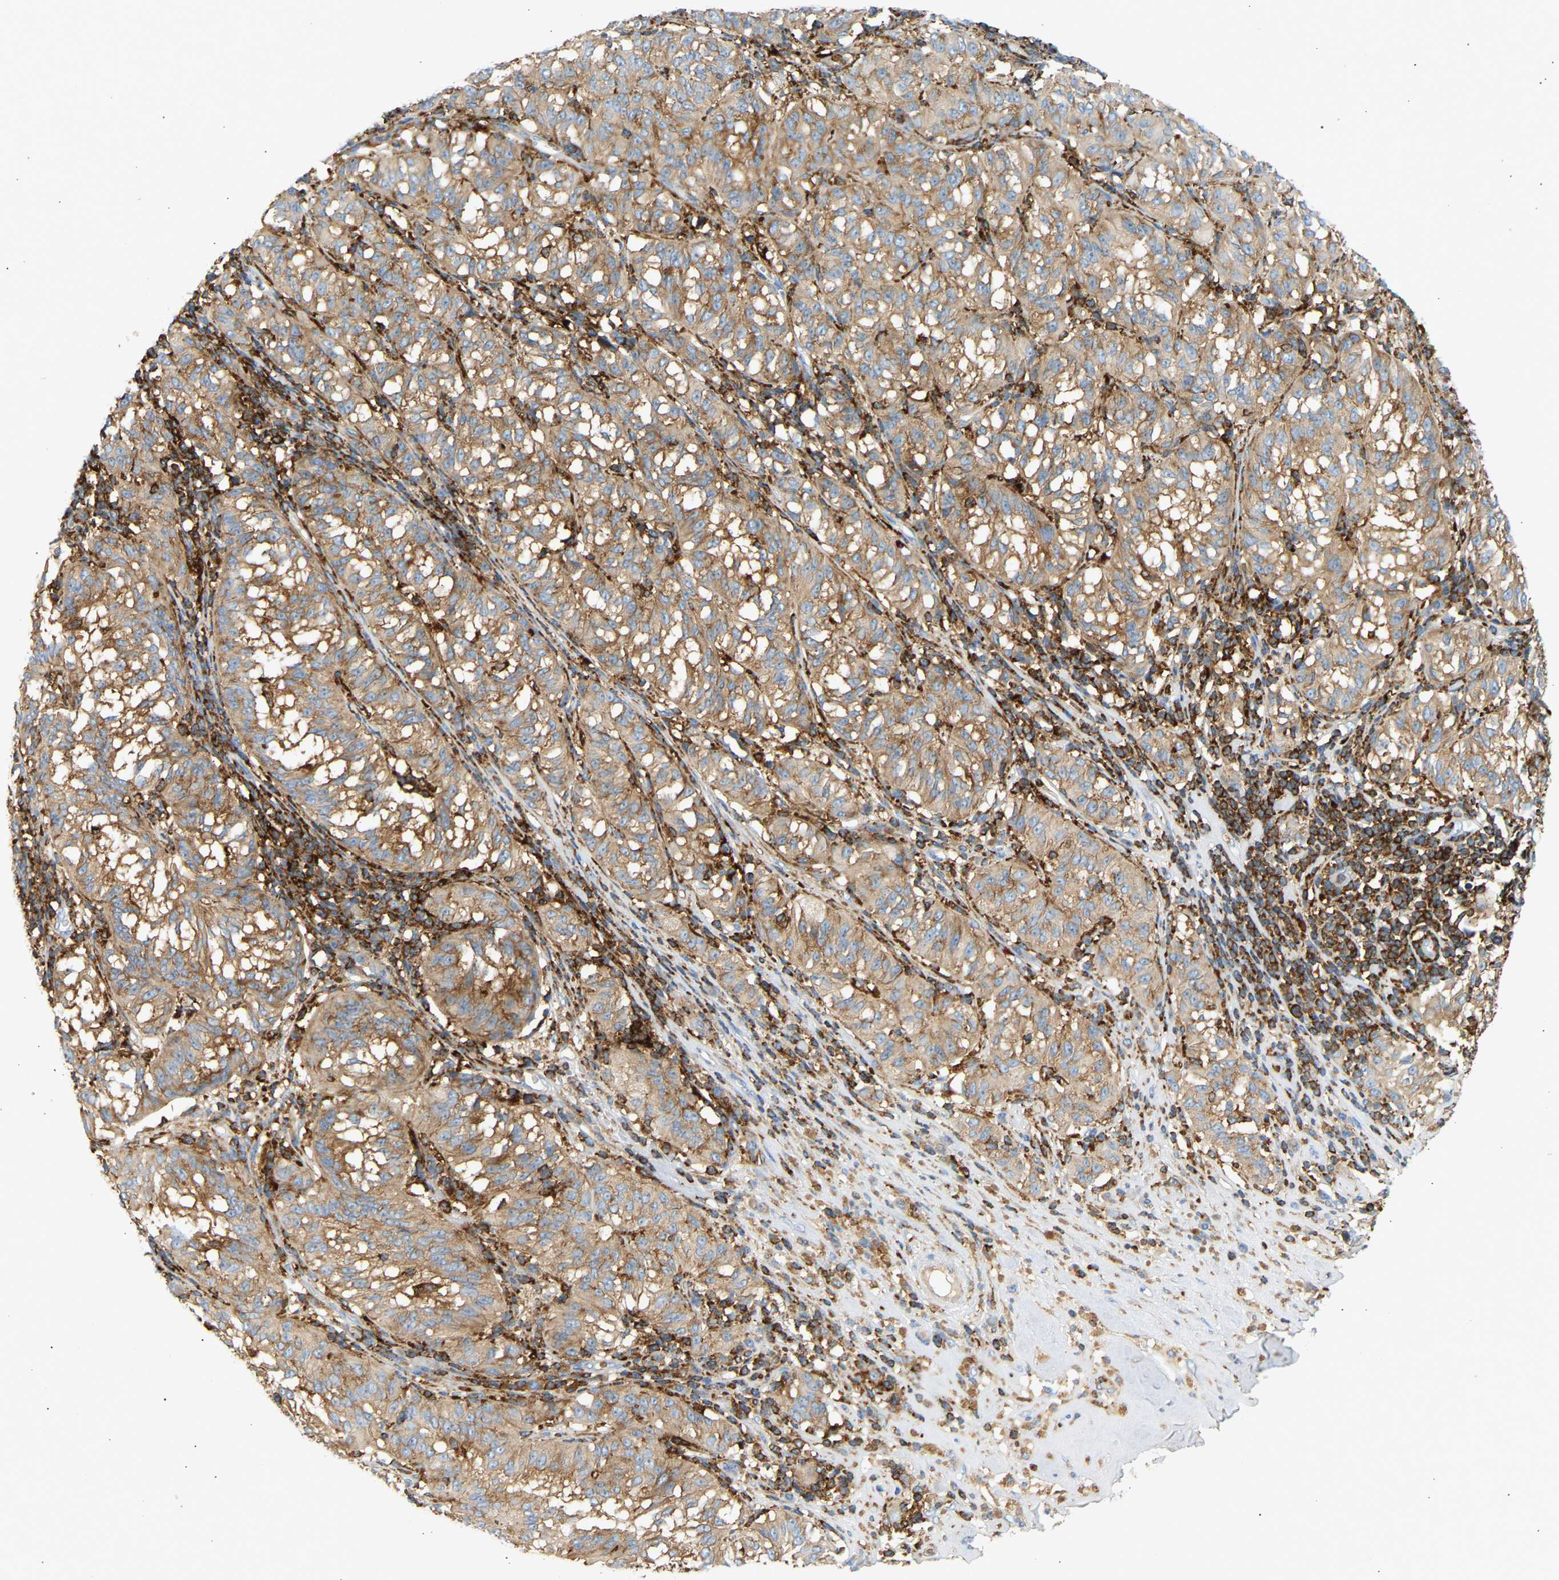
{"staining": {"intensity": "moderate", "quantity": ">75%", "location": "cytoplasmic/membranous"}, "tissue": "melanoma", "cell_type": "Tumor cells", "image_type": "cancer", "snomed": [{"axis": "morphology", "description": "Malignant melanoma, NOS"}, {"axis": "topography", "description": "Skin"}], "caption": "Protein expression analysis of human melanoma reveals moderate cytoplasmic/membranous expression in approximately >75% of tumor cells.", "gene": "FNBP1", "patient": {"sex": "female", "age": 72}}